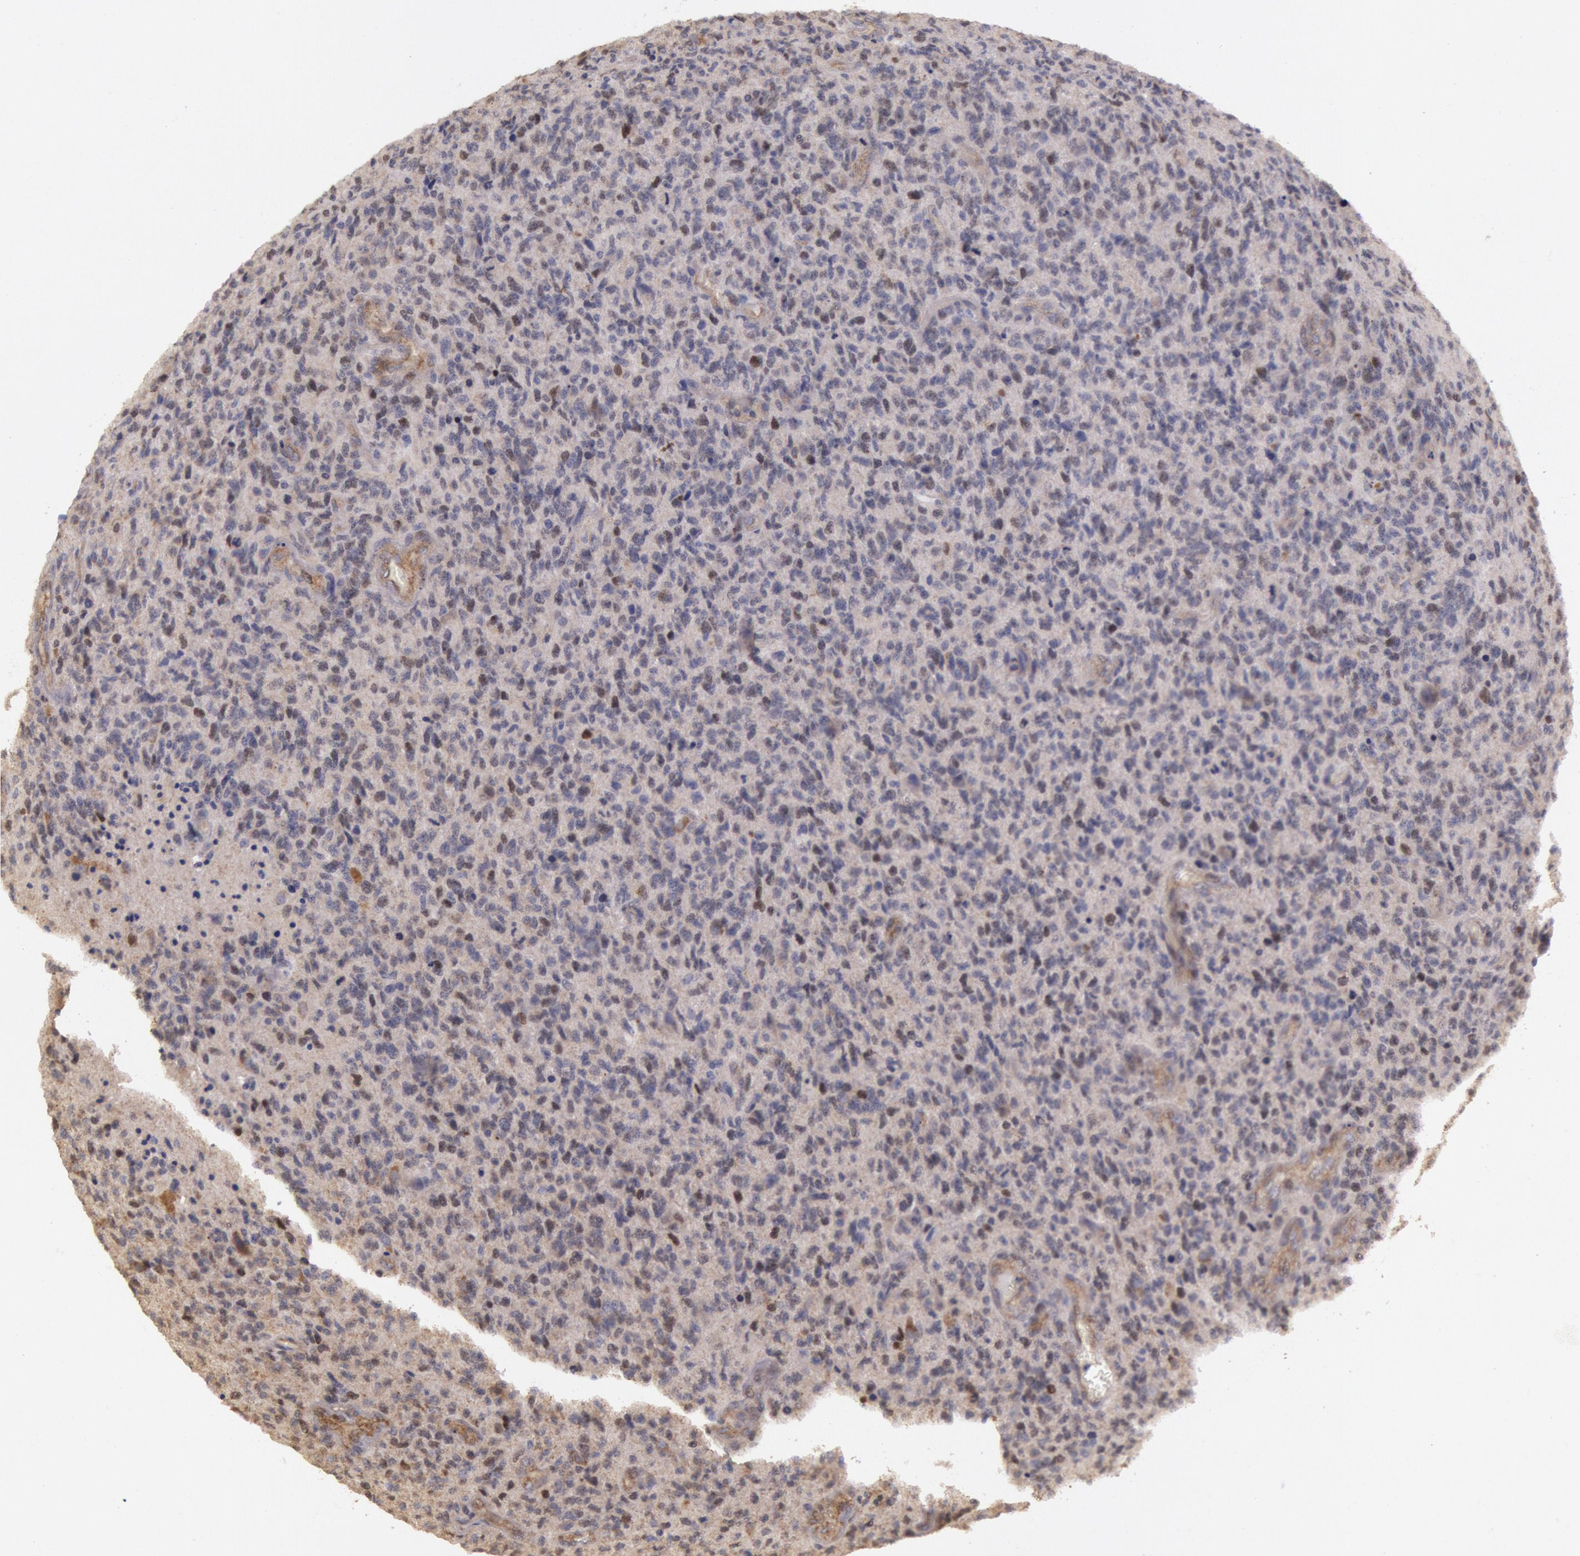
{"staining": {"intensity": "negative", "quantity": "none", "location": "none"}, "tissue": "glioma", "cell_type": "Tumor cells", "image_type": "cancer", "snomed": [{"axis": "morphology", "description": "Glioma, malignant, High grade"}, {"axis": "topography", "description": "Brain"}], "caption": "Immunohistochemical staining of human glioma reveals no significant positivity in tumor cells. The staining is performed using DAB brown chromogen with nuclei counter-stained in using hematoxylin.", "gene": "AMOTL1", "patient": {"sex": "male", "age": 36}}